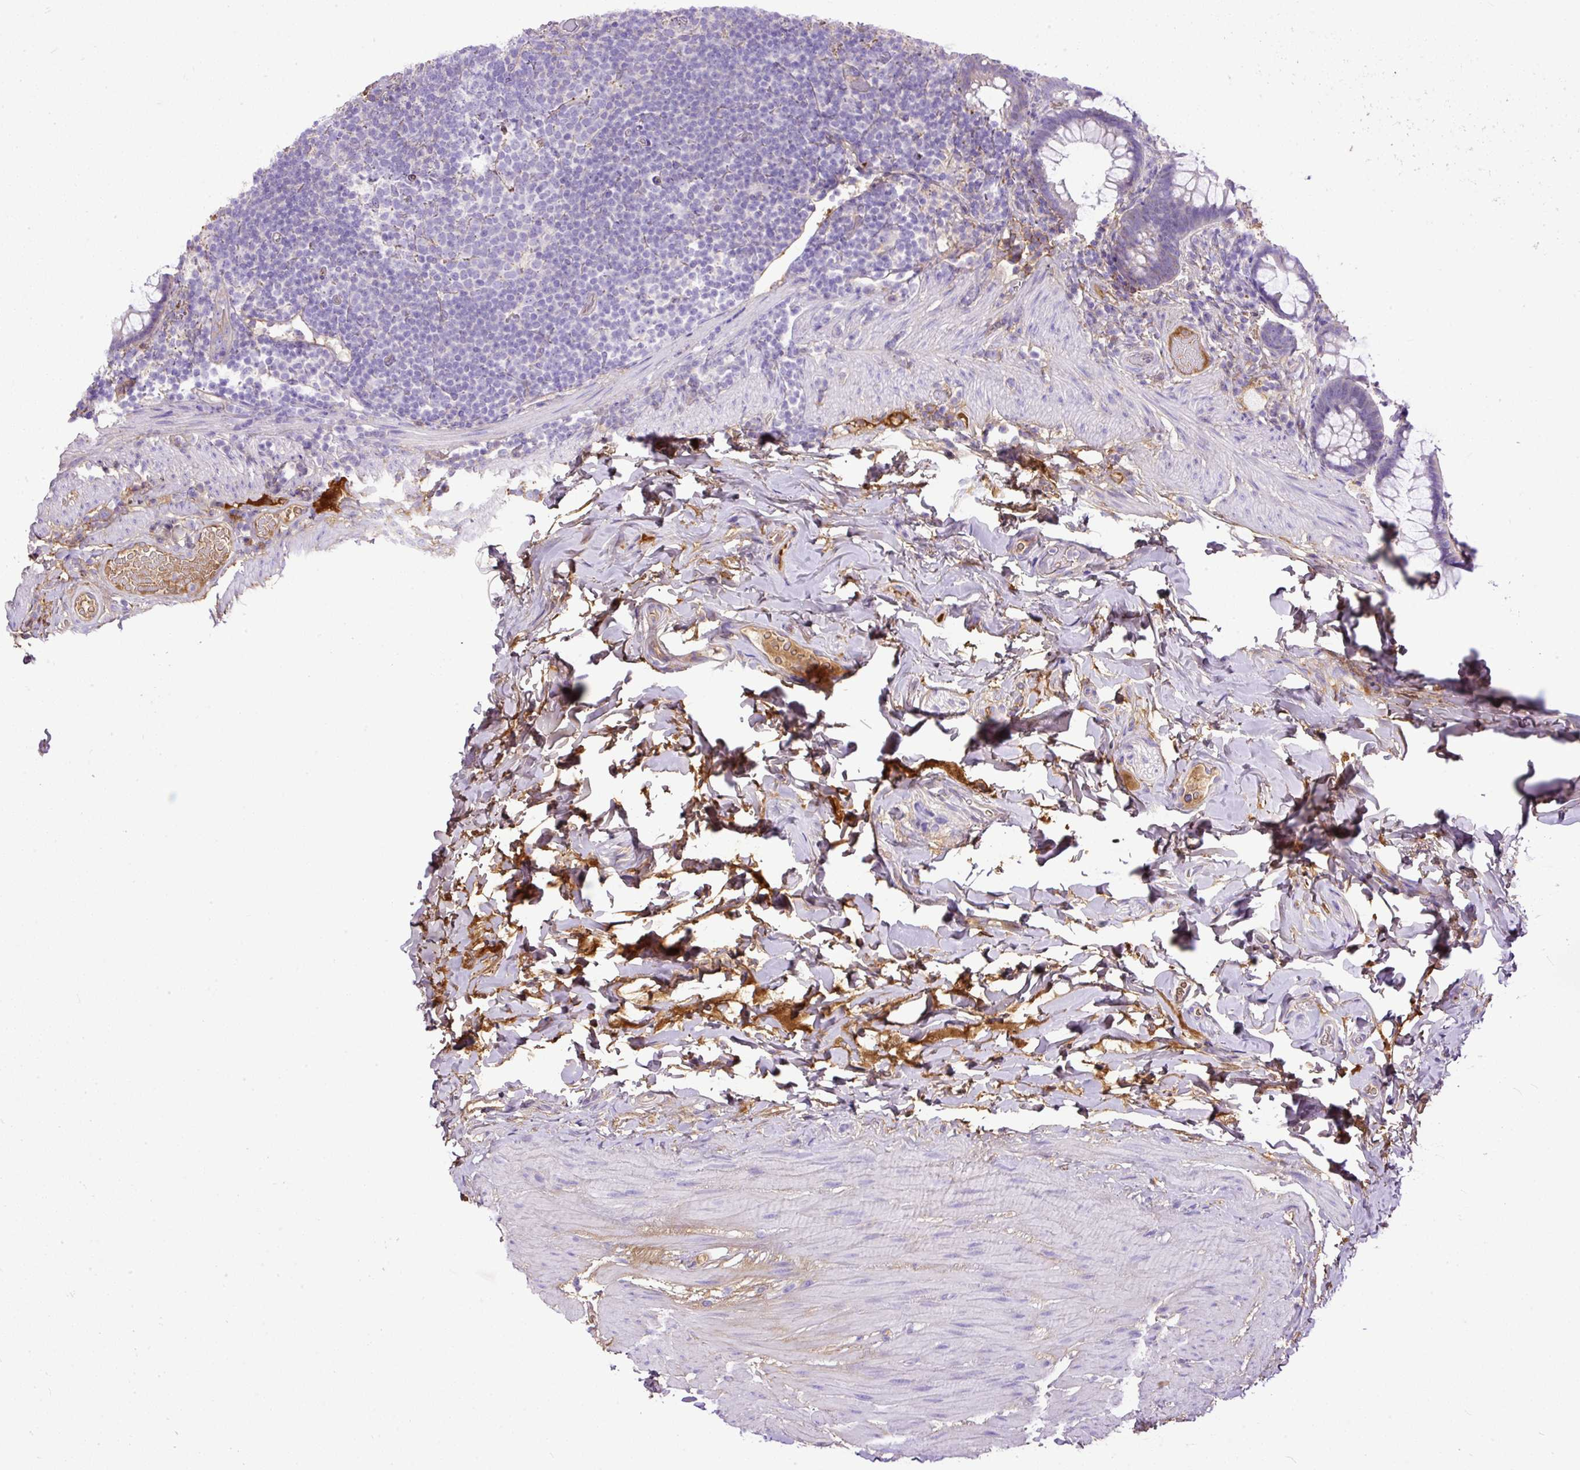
{"staining": {"intensity": "negative", "quantity": "none", "location": "none"}, "tissue": "rectum", "cell_type": "Glandular cells", "image_type": "normal", "snomed": [{"axis": "morphology", "description": "Normal tissue, NOS"}, {"axis": "topography", "description": "Rectum"}], "caption": "This is an immunohistochemistry photomicrograph of unremarkable human rectum. There is no positivity in glandular cells.", "gene": "CLEC3B", "patient": {"sex": "female", "age": 69}}